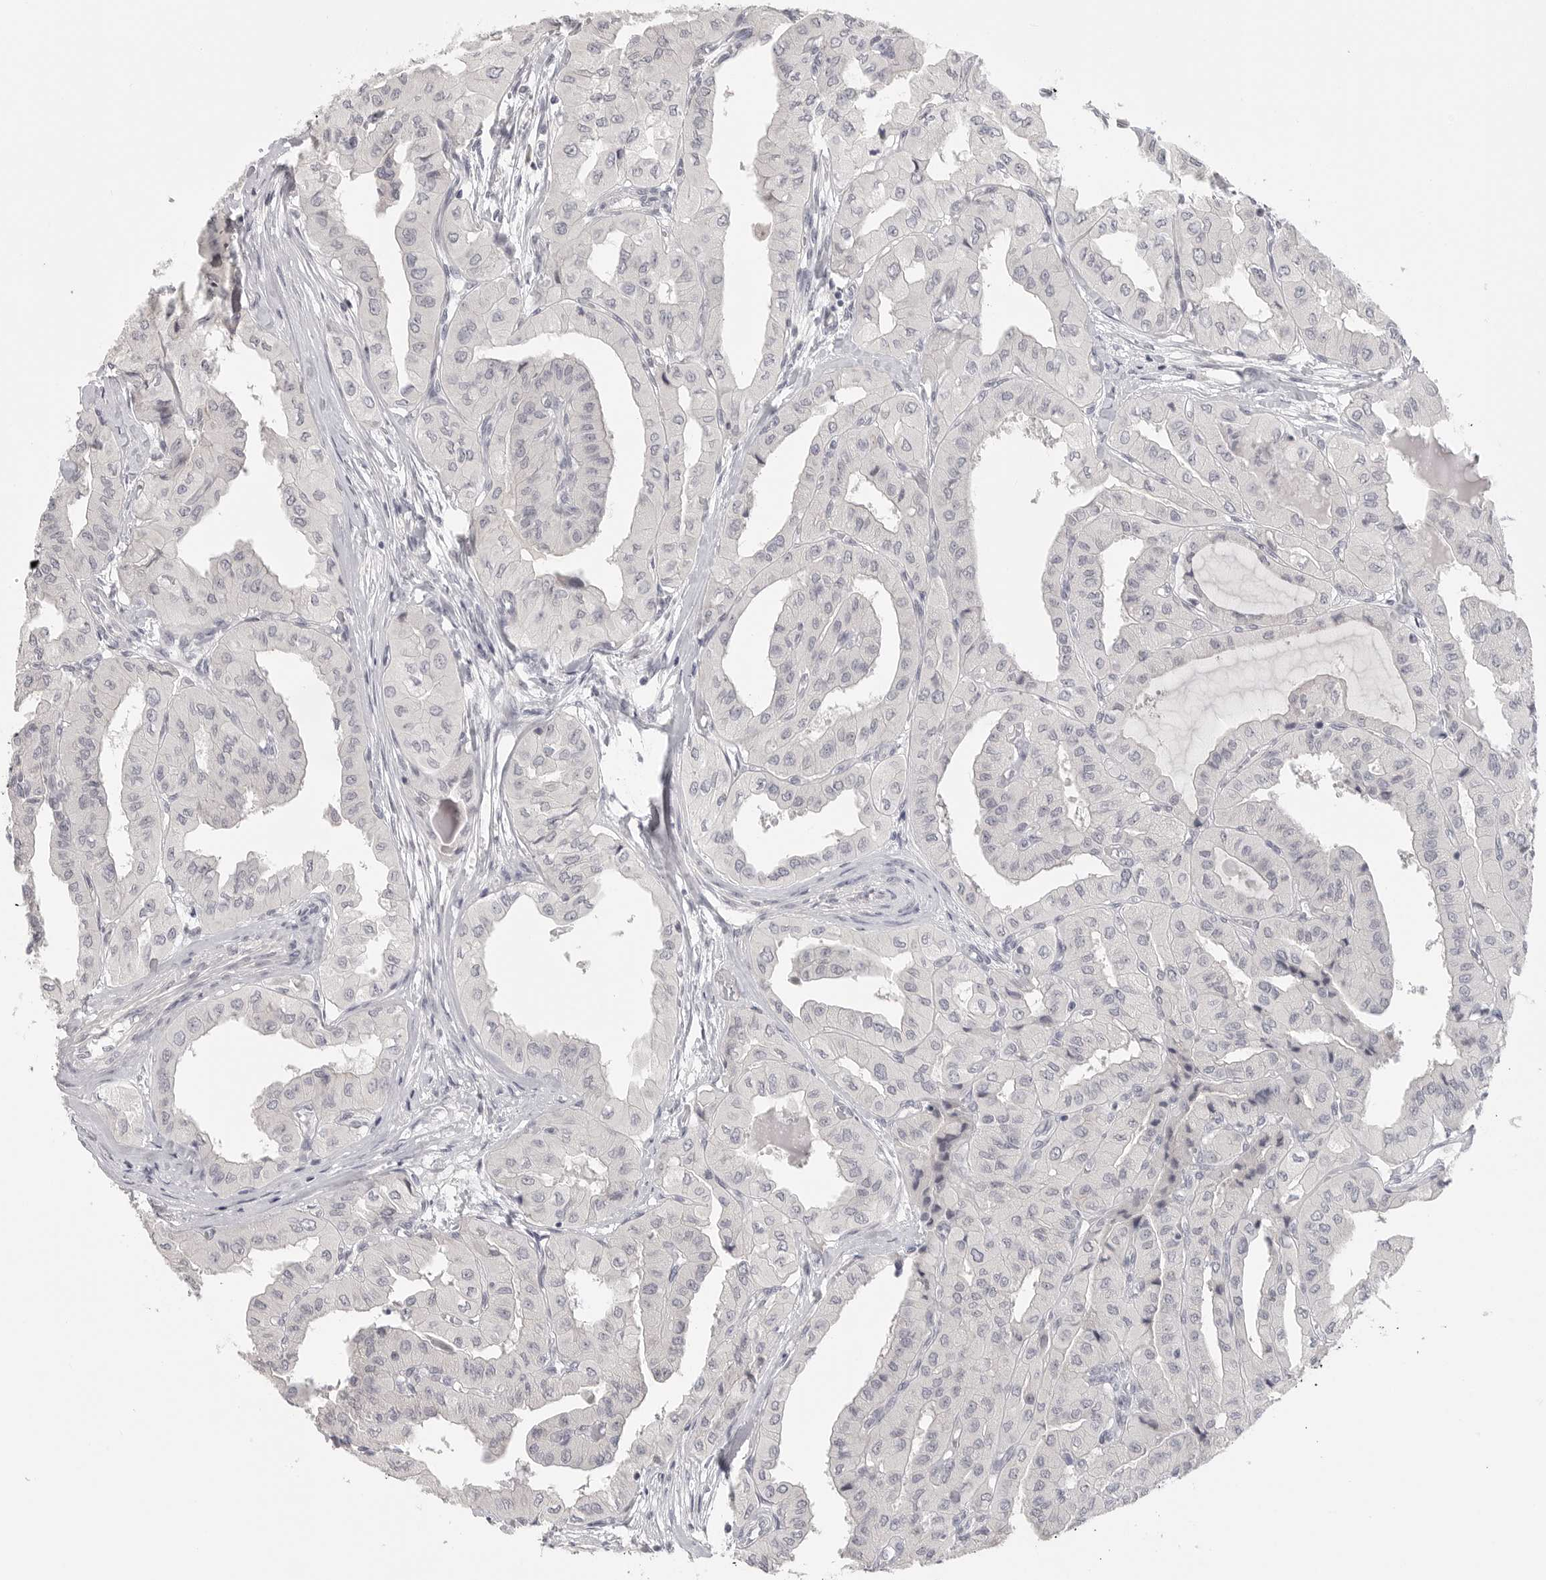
{"staining": {"intensity": "negative", "quantity": "none", "location": "none"}, "tissue": "thyroid cancer", "cell_type": "Tumor cells", "image_type": "cancer", "snomed": [{"axis": "morphology", "description": "Papillary adenocarcinoma, NOS"}, {"axis": "topography", "description": "Thyroid gland"}], "caption": "Thyroid cancer was stained to show a protein in brown. There is no significant positivity in tumor cells.", "gene": "HMGCS2", "patient": {"sex": "female", "age": 59}}